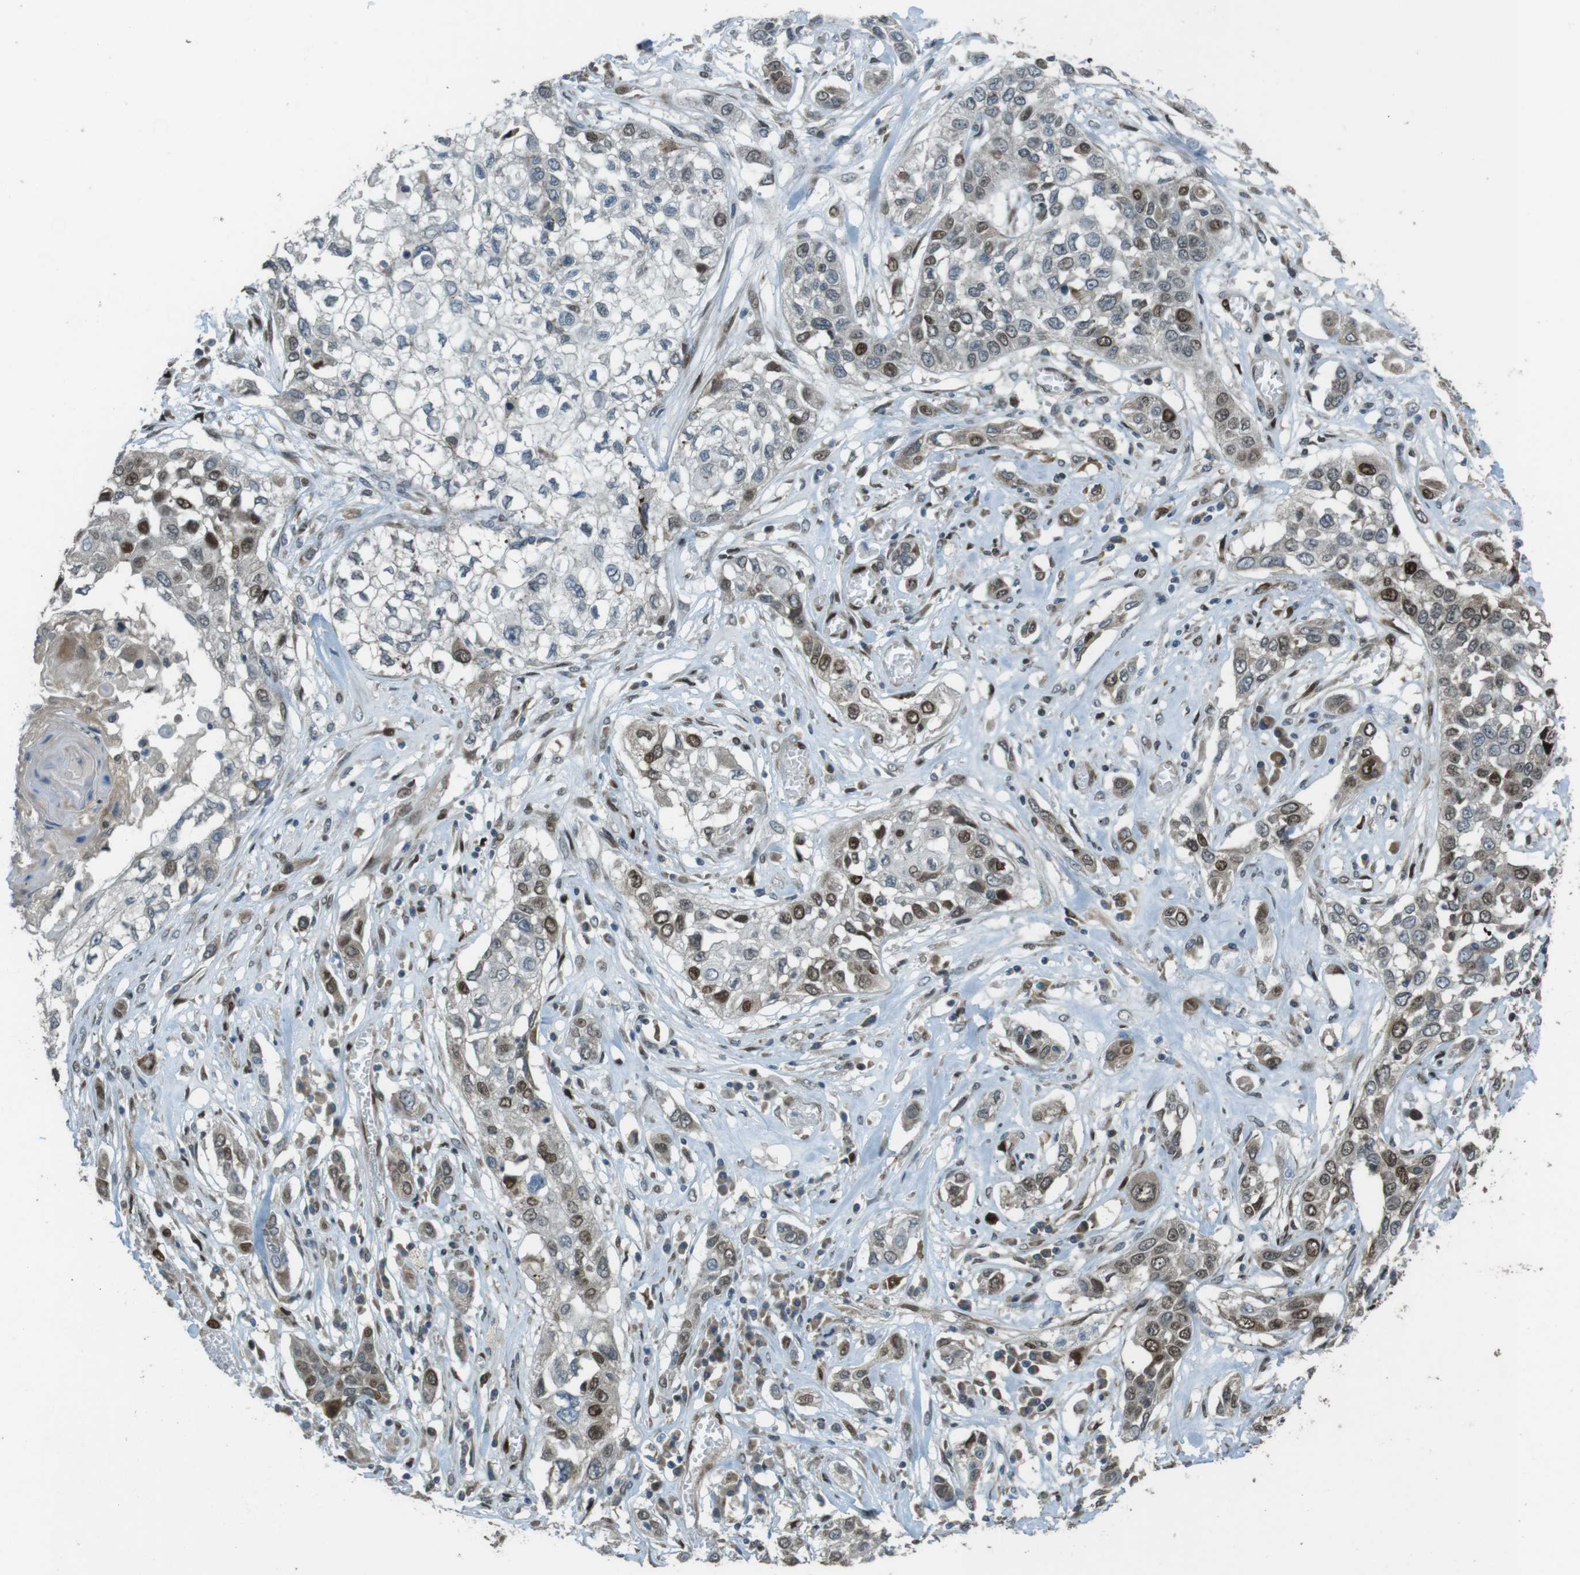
{"staining": {"intensity": "strong", "quantity": "25%-75%", "location": "nuclear"}, "tissue": "lung cancer", "cell_type": "Tumor cells", "image_type": "cancer", "snomed": [{"axis": "morphology", "description": "Squamous cell carcinoma, NOS"}, {"axis": "topography", "description": "Lung"}], "caption": "Human lung cancer stained with a brown dye displays strong nuclear positive positivity in about 25%-75% of tumor cells.", "gene": "ZNF330", "patient": {"sex": "male", "age": 71}}